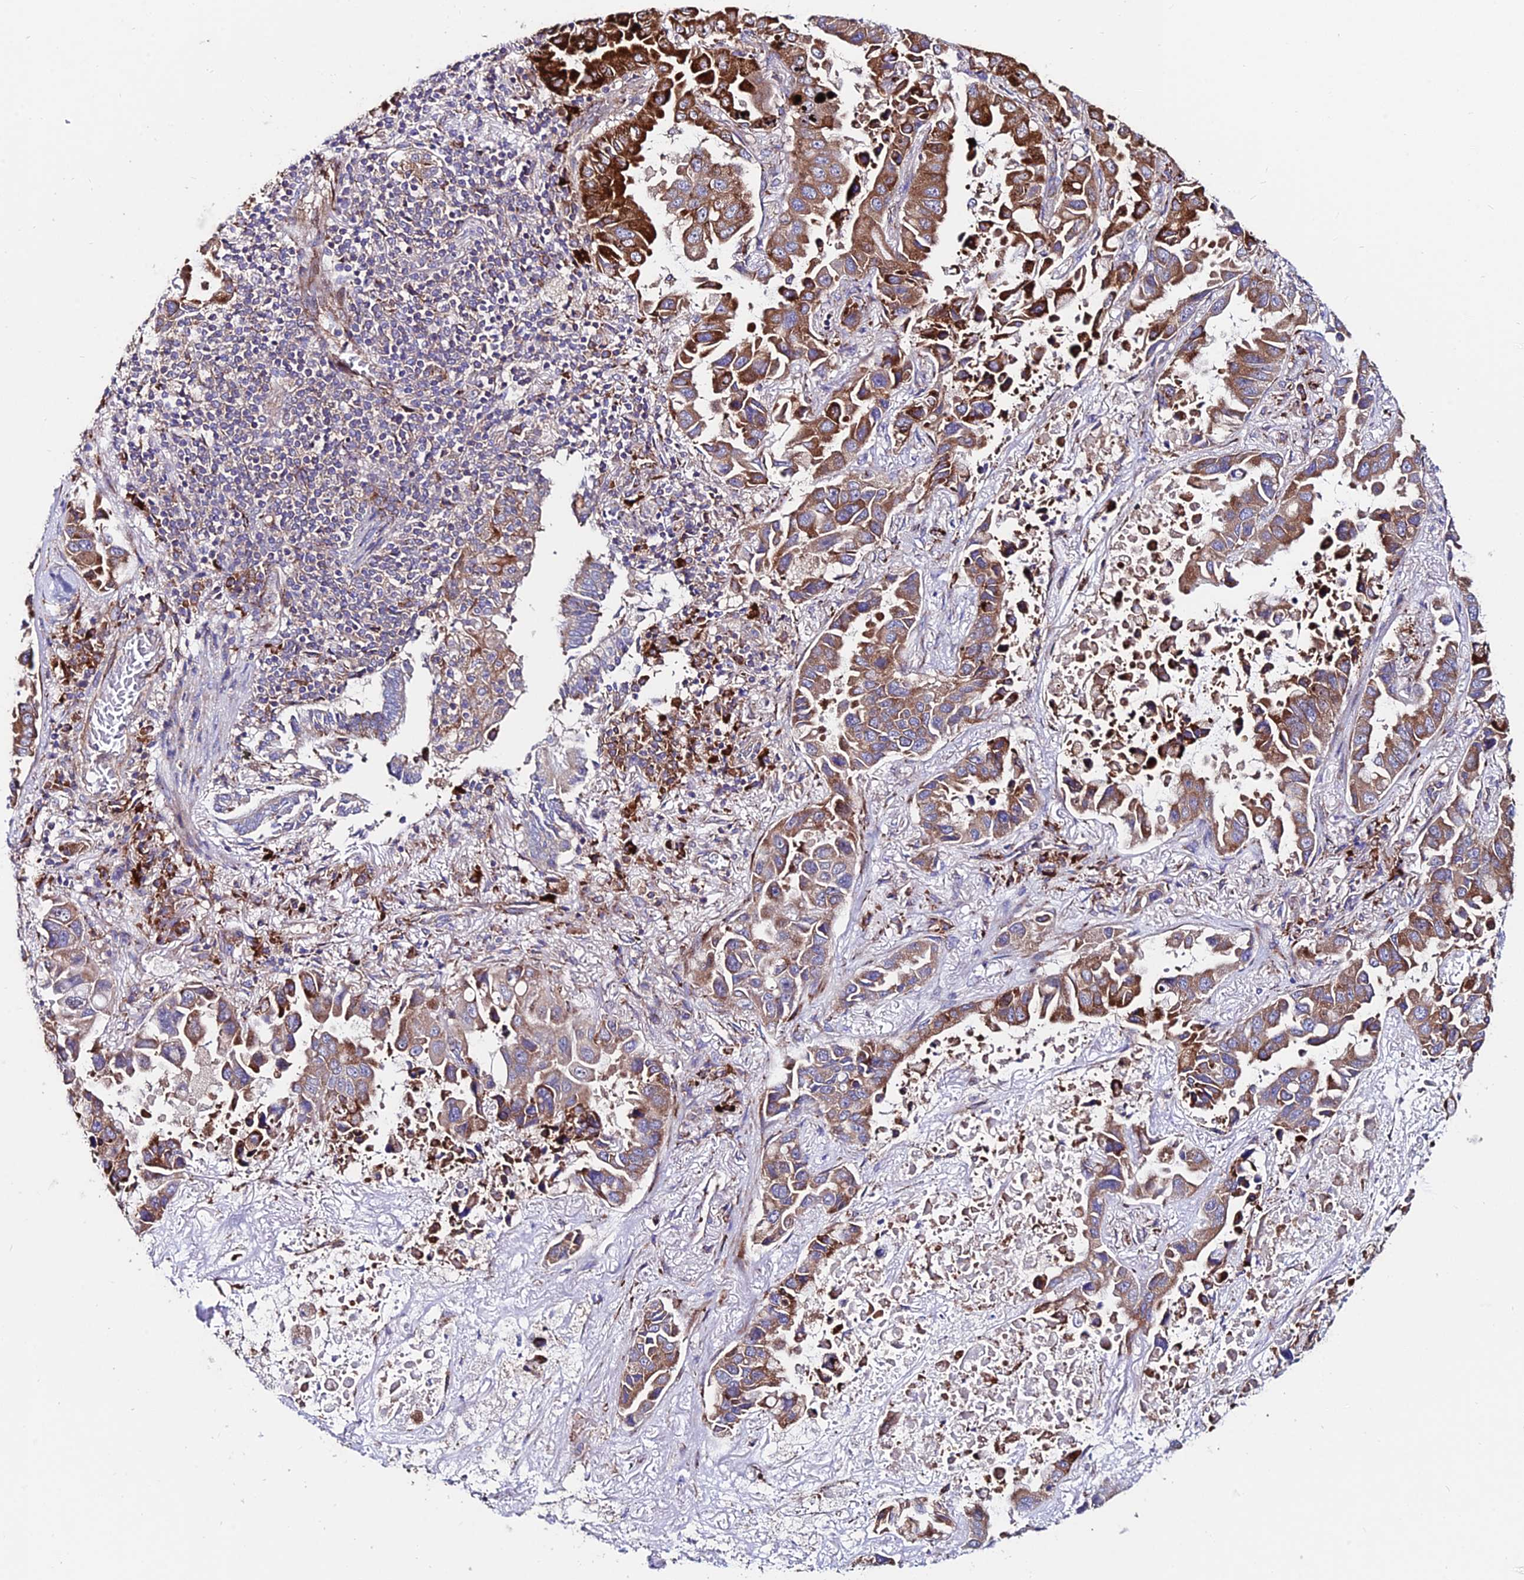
{"staining": {"intensity": "strong", "quantity": ">75%", "location": "cytoplasmic/membranous"}, "tissue": "lung cancer", "cell_type": "Tumor cells", "image_type": "cancer", "snomed": [{"axis": "morphology", "description": "Adenocarcinoma, NOS"}, {"axis": "topography", "description": "Lung"}], "caption": "A high-resolution photomicrograph shows immunohistochemistry (IHC) staining of lung adenocarcinoma, which exhibits strong cytoplasmic/membranous positivity in approximately >75% of tumor cells.", "gene": "EIF3K", "patient": {"sex": "male", "age": 64}}